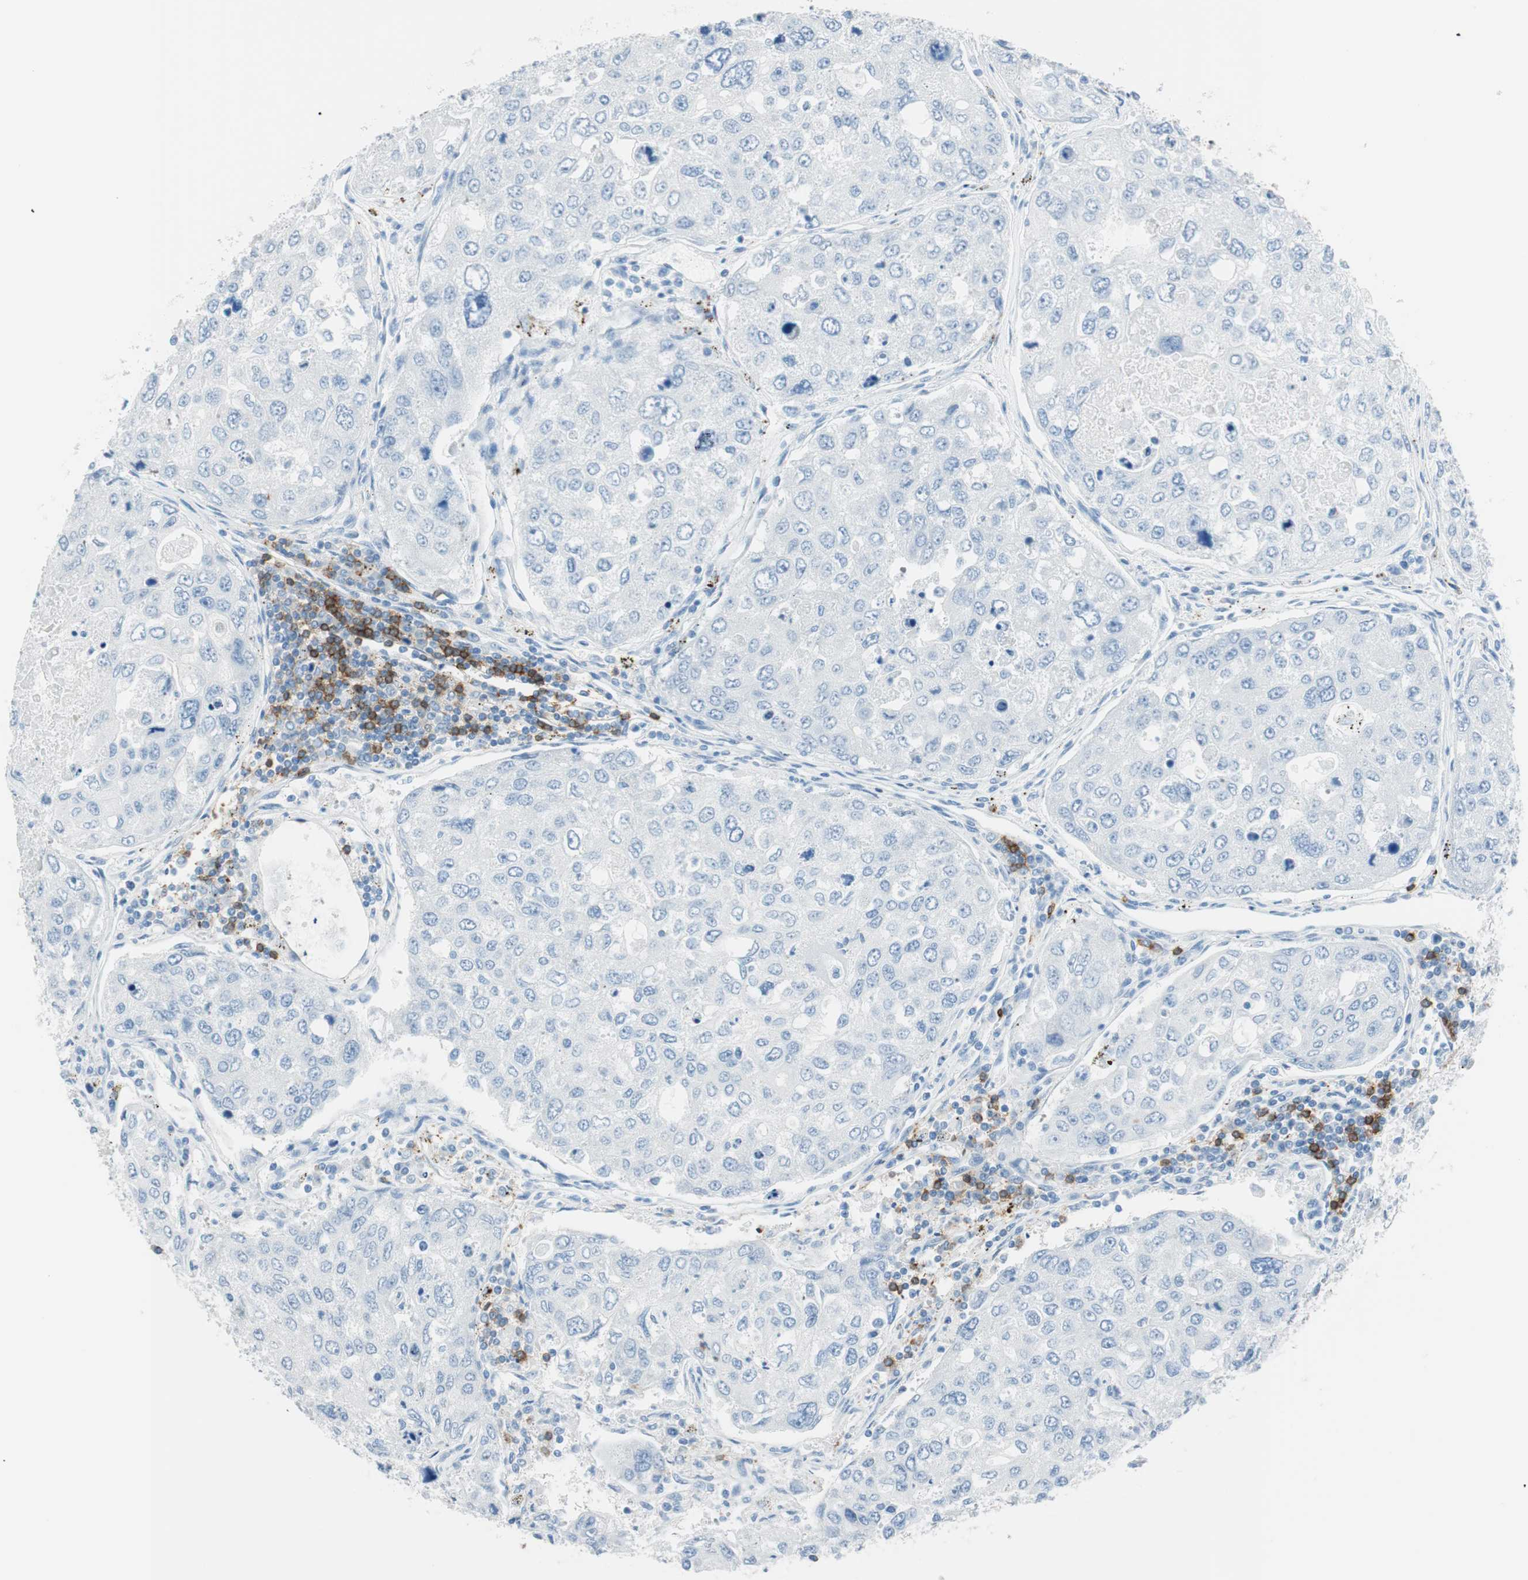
{"staining": {"intensity": "negative", "quantity": "none", "location": "none"}, "tissue": "urothelial cancer", "cell_type": "Tumor cells", "image_type": "cancer", "snomed": [{"axis": "morphology", "description": "Urothelial carcinoma, High grade"}, {"axis": "topography", "description": "Lymph node"}, {"axis": "topography", "description": "Urinary bladder"}], "caption": "A high-resolution image shows immunohistochemistry (IHC) staining of urothelial carcinoma (high-grade), which displays no significant positivity in tumor cells.", "gene": "TNFRSF13C", "patient": {"sex": "male", "age": 51}}